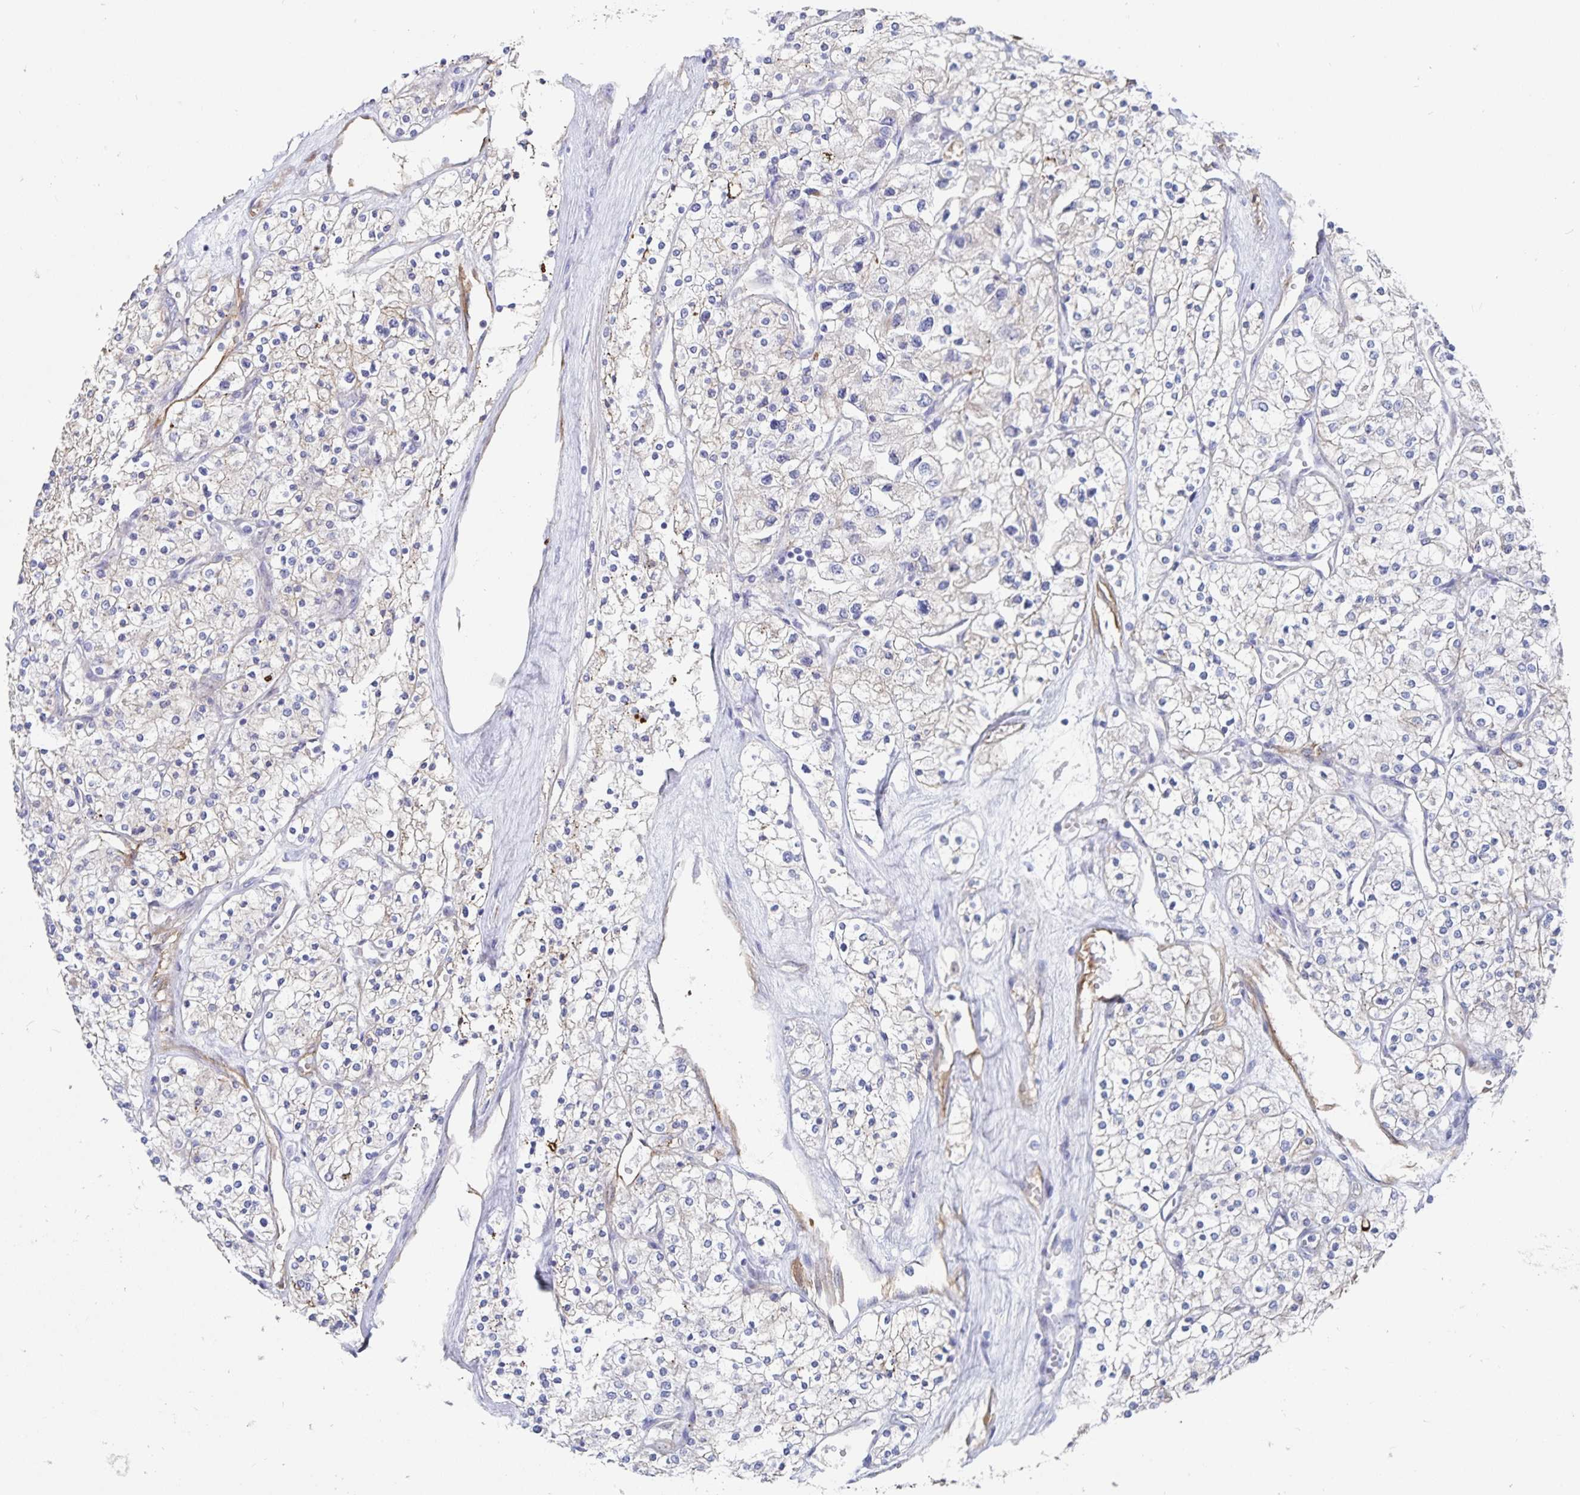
{"staining": {"intensity": "negative", "quantity": "none", "location": "none"}, "tissue": "renal cancer", "cell_type": "Tumor cells", "image_type": "cancer", "snomed": [{"axis": "morphology", "description": "Adenocarcinoma, NOS"}, {"axis": "topography", "description": "Kidney"}], "caption": "Renal cancer (adenocarcinoma) was stained to show a protein in brown. There is no significant expression in tumor cells. (Stains: DAB IHC with hematoxylin counter stain, Microscopy: brightfield microscopy at high magnification).", "gene": "SSTR1", "patient": {"sex": "male", "age": 80}}